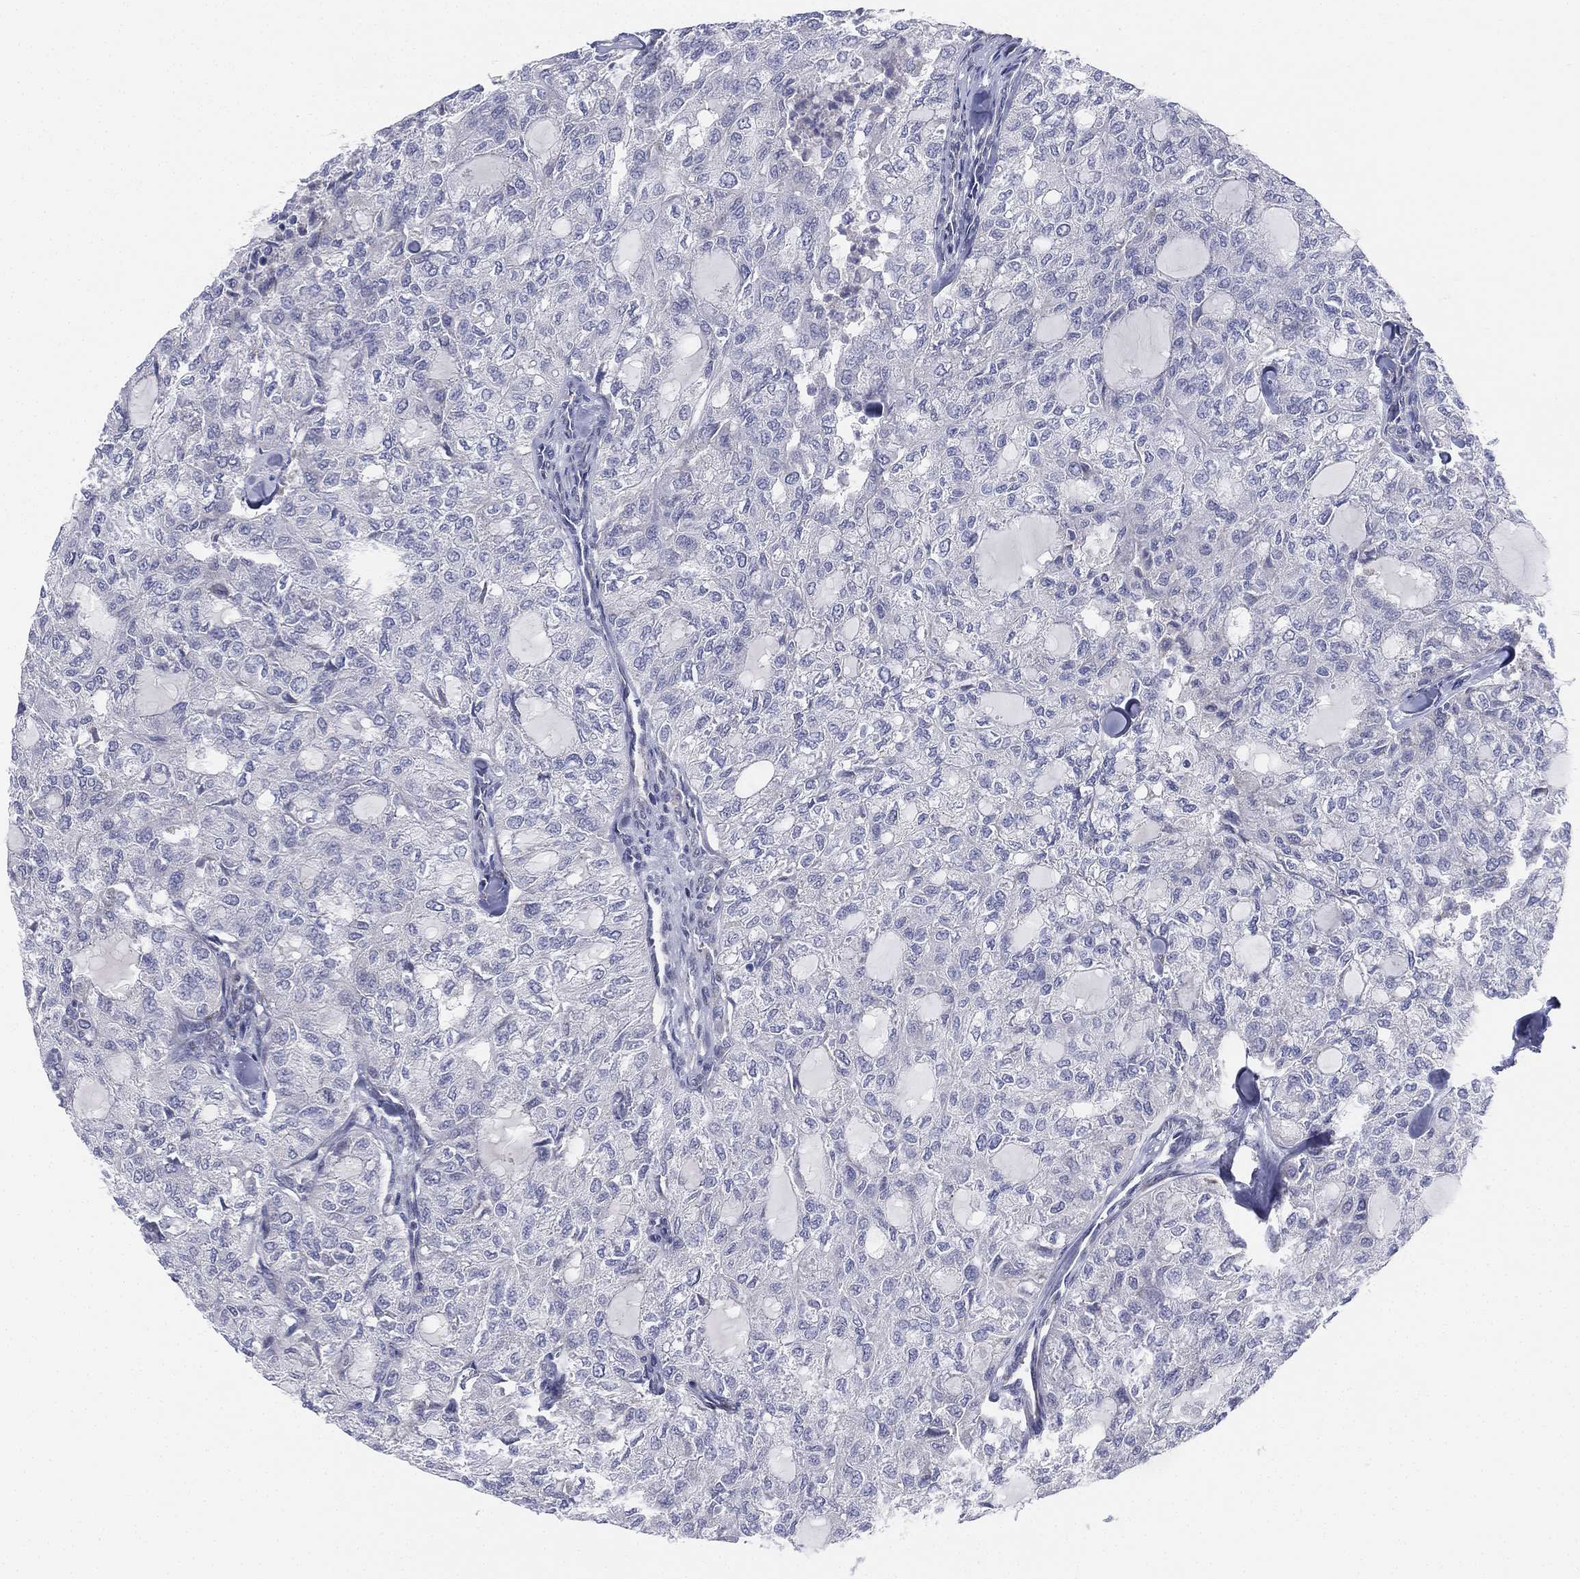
{"staining": {"intensity": "negative", "quantity": "none", "location": "none"}, "tissue": "thyroid cancer", "cell_type": "Tumor cells", "image_type": "cancer", "snomed": [{"axis": "morphology", "description": "Follicular adenoma carcinoma, NOS"}, {"axis": "topography", "description": "Thyroid gland"}], "caption": "The immunohistochemistry photomicrograph has no significant expression in tumor cells of thyroid cancer tissue.", "gene": "MLF1", "patient": {"sex": "male", "age": 75}}